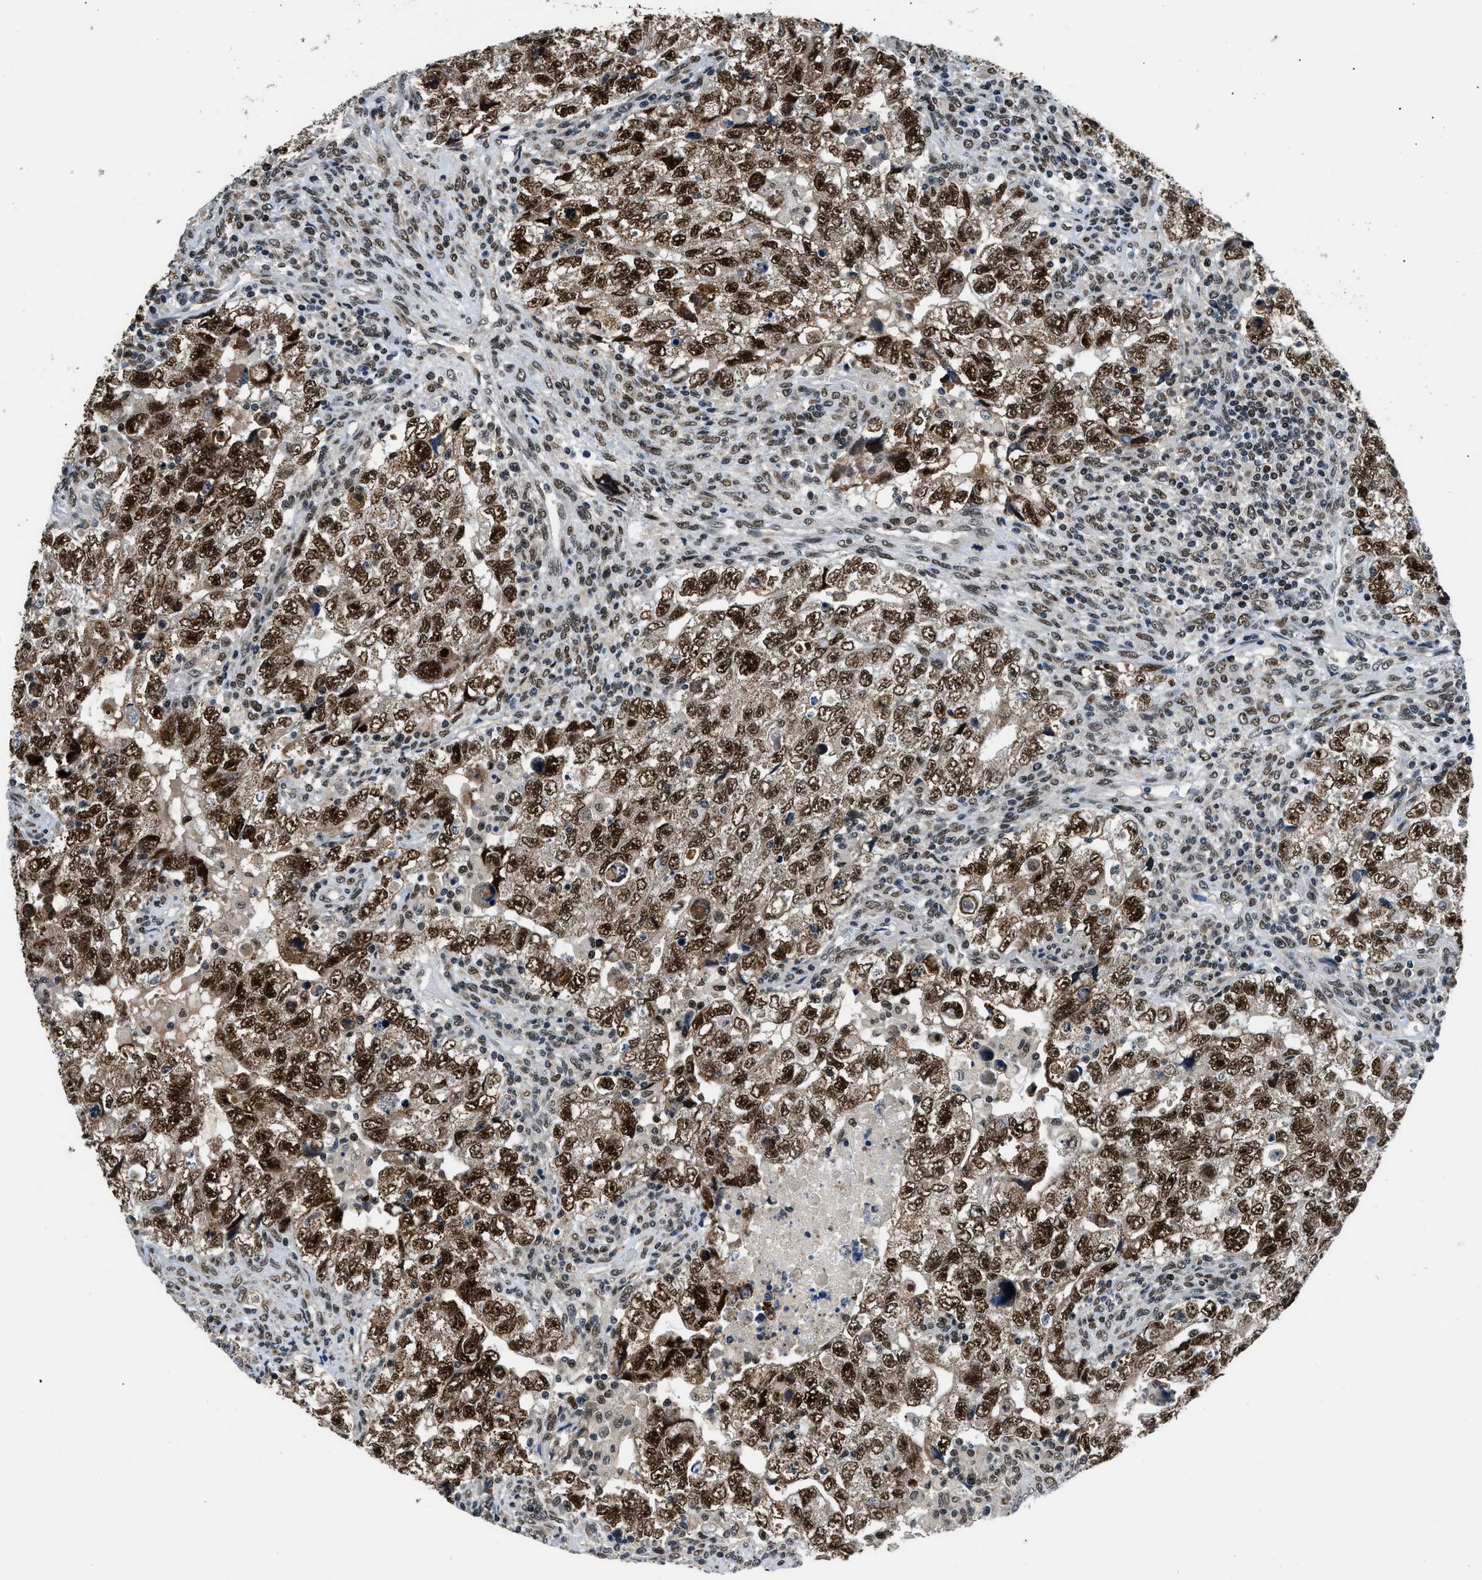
{"staining": {"intensity": "strong", "quantity": ">75%", "location": "nuclear"}, "tissue": "testis cancer", "cell_type": "Tumor cells", "image_type": "cancer", "snomed": [{"axis": "morphology", "description": "Seminoma, NOS"}, {"axis": "topography", "description": "Testis"}], "caption": "About >75% of tumor cells in human testis seminoma show strong nuclear protein staining as visualized by brown immunohistochemical staining.", "gene": "KDM3B", "patient": {"sex": "male", "age": 22}}